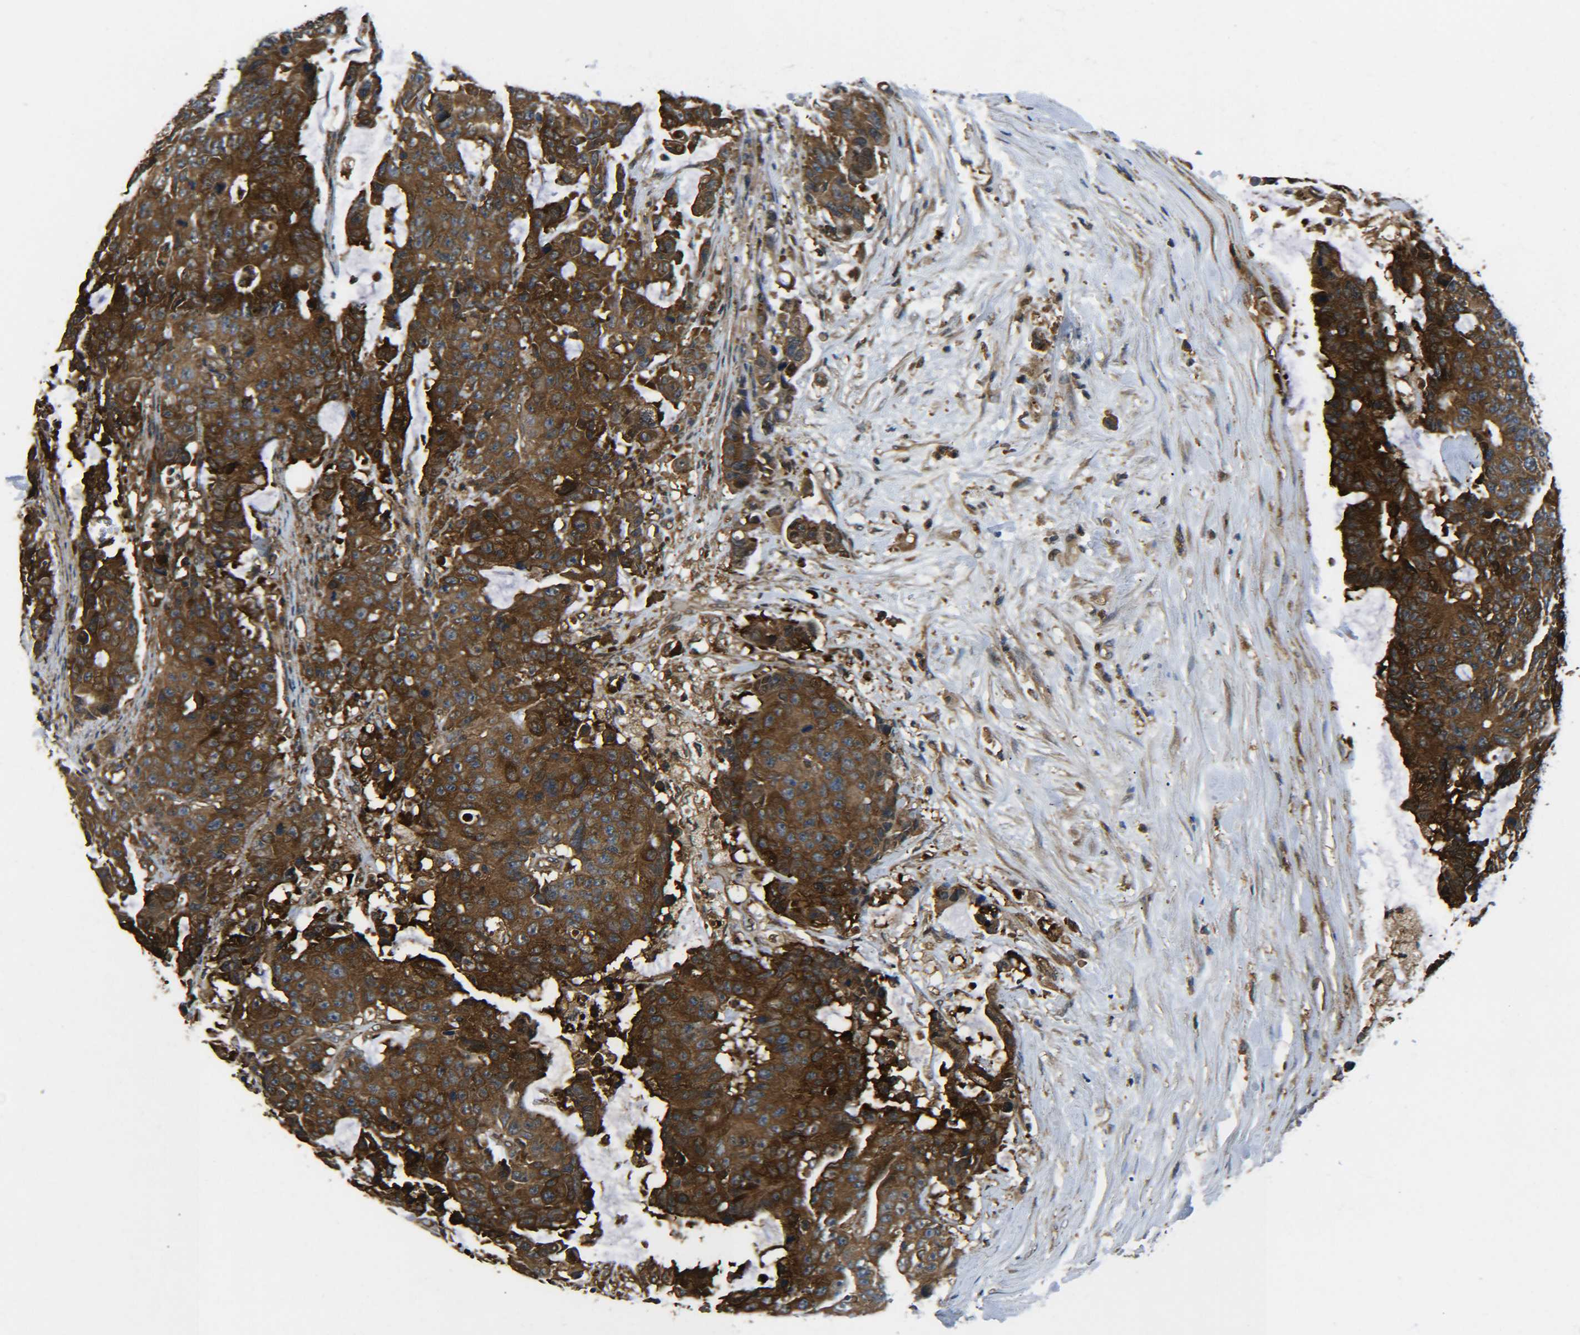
{"staining": {"intensity": "strong", "quantity": ">75%", "location": "cytoplasmic/membranous"}, "tissue": "colorectal cancer", "cell_type": "Tumor cells", "image_type": "cancer", "snomed": [{"axis": "morphology", "description": "Adenocarcinoma, NOS"}, {"axis": "topography", "description": "Colon"}], "caption": "Immunohistochemistry (IHC) image of human colorectal adenocarcinoma stained for a protein (brown), which shows high levels of strong cytoplasmic/membranous staining in approximately >75% of tumor cells.", "gene": "PREB", "patient": {"sex": "female", "age": 86}}